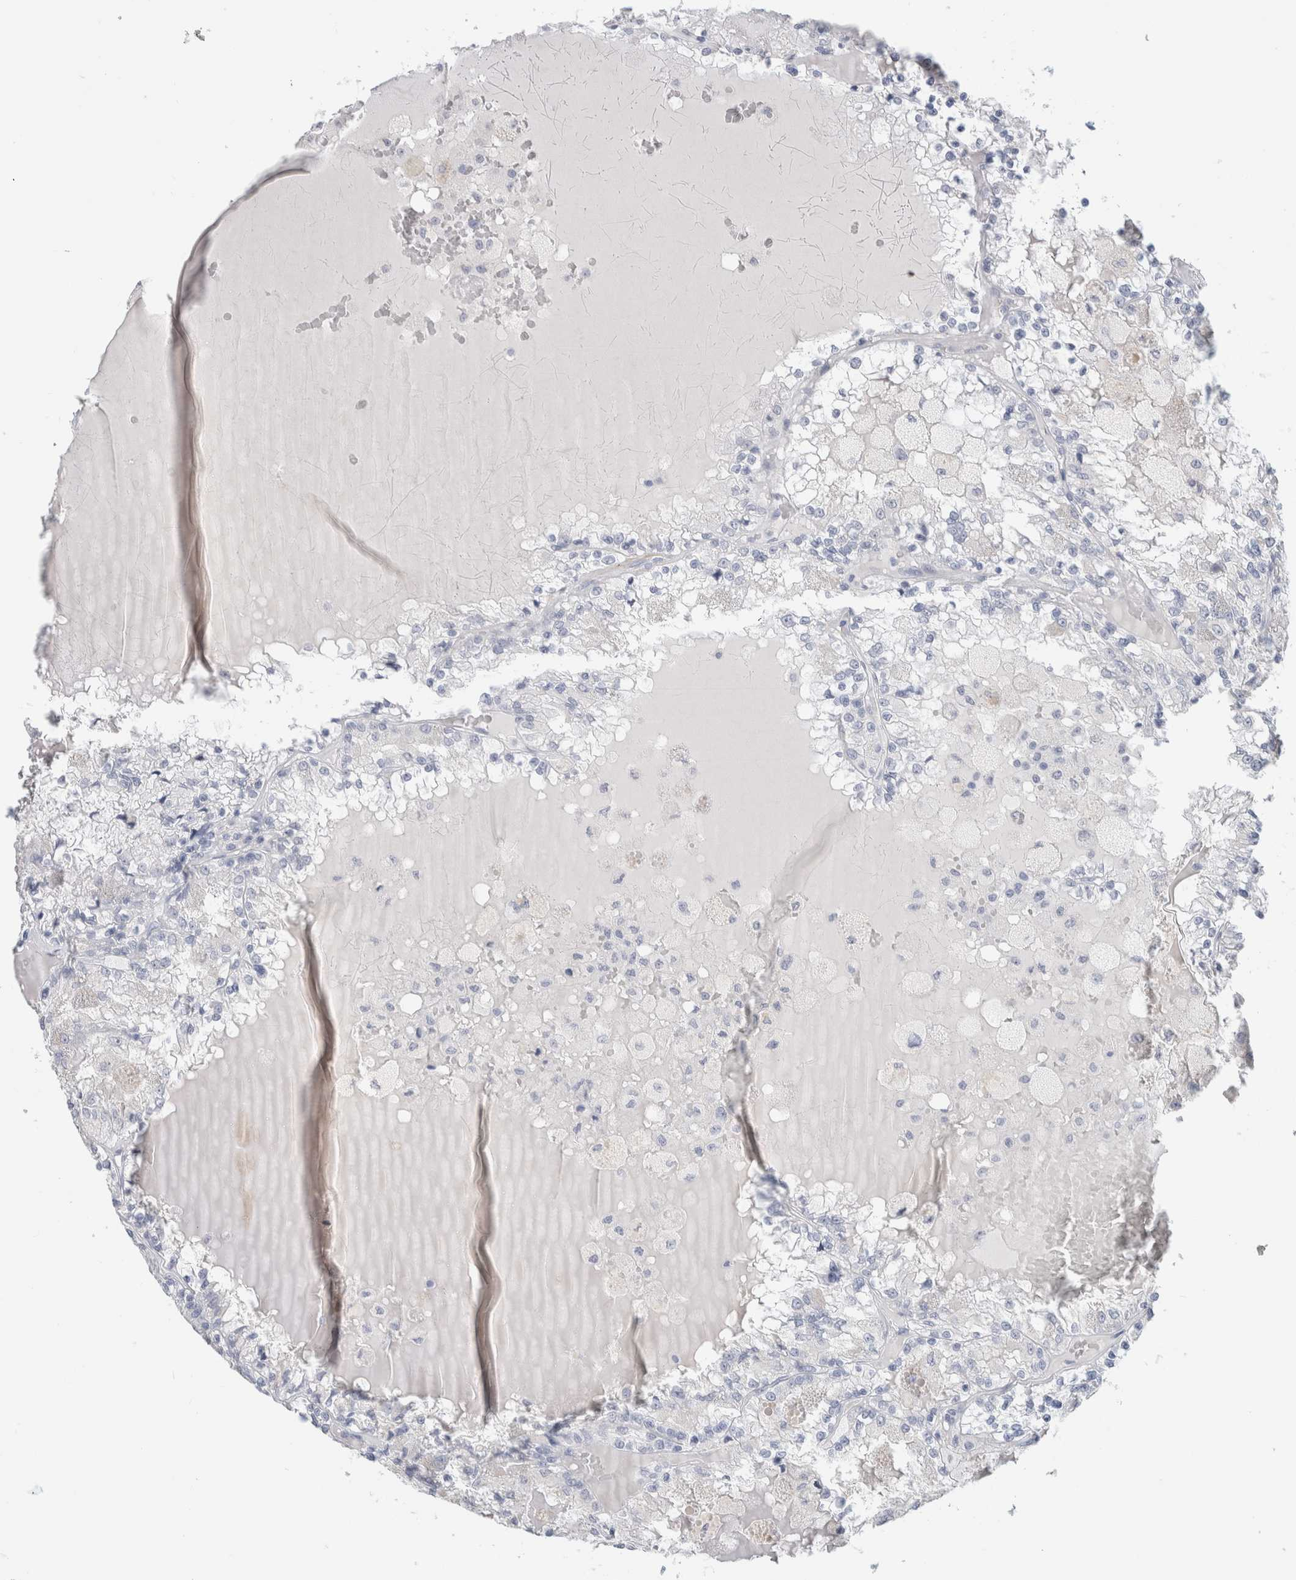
{"staining": {"intensity": "negative", "quantity": "none", "location": "none"}, "tissue": "renal cancer", "cell_type": "Tumor cells", "image_type": "cancer", "snomed": [{"axis": "morphology", "description": "Adenocarcinoma, NOS"}, {"axis": "topography", "description": "Kidney"}], "caption": "A histopathology image of renal cancer stained for a protein shows no brown staining in tumor cells.", "gene": "BCAN", "patient": {"sex": "female", "age": 56}}